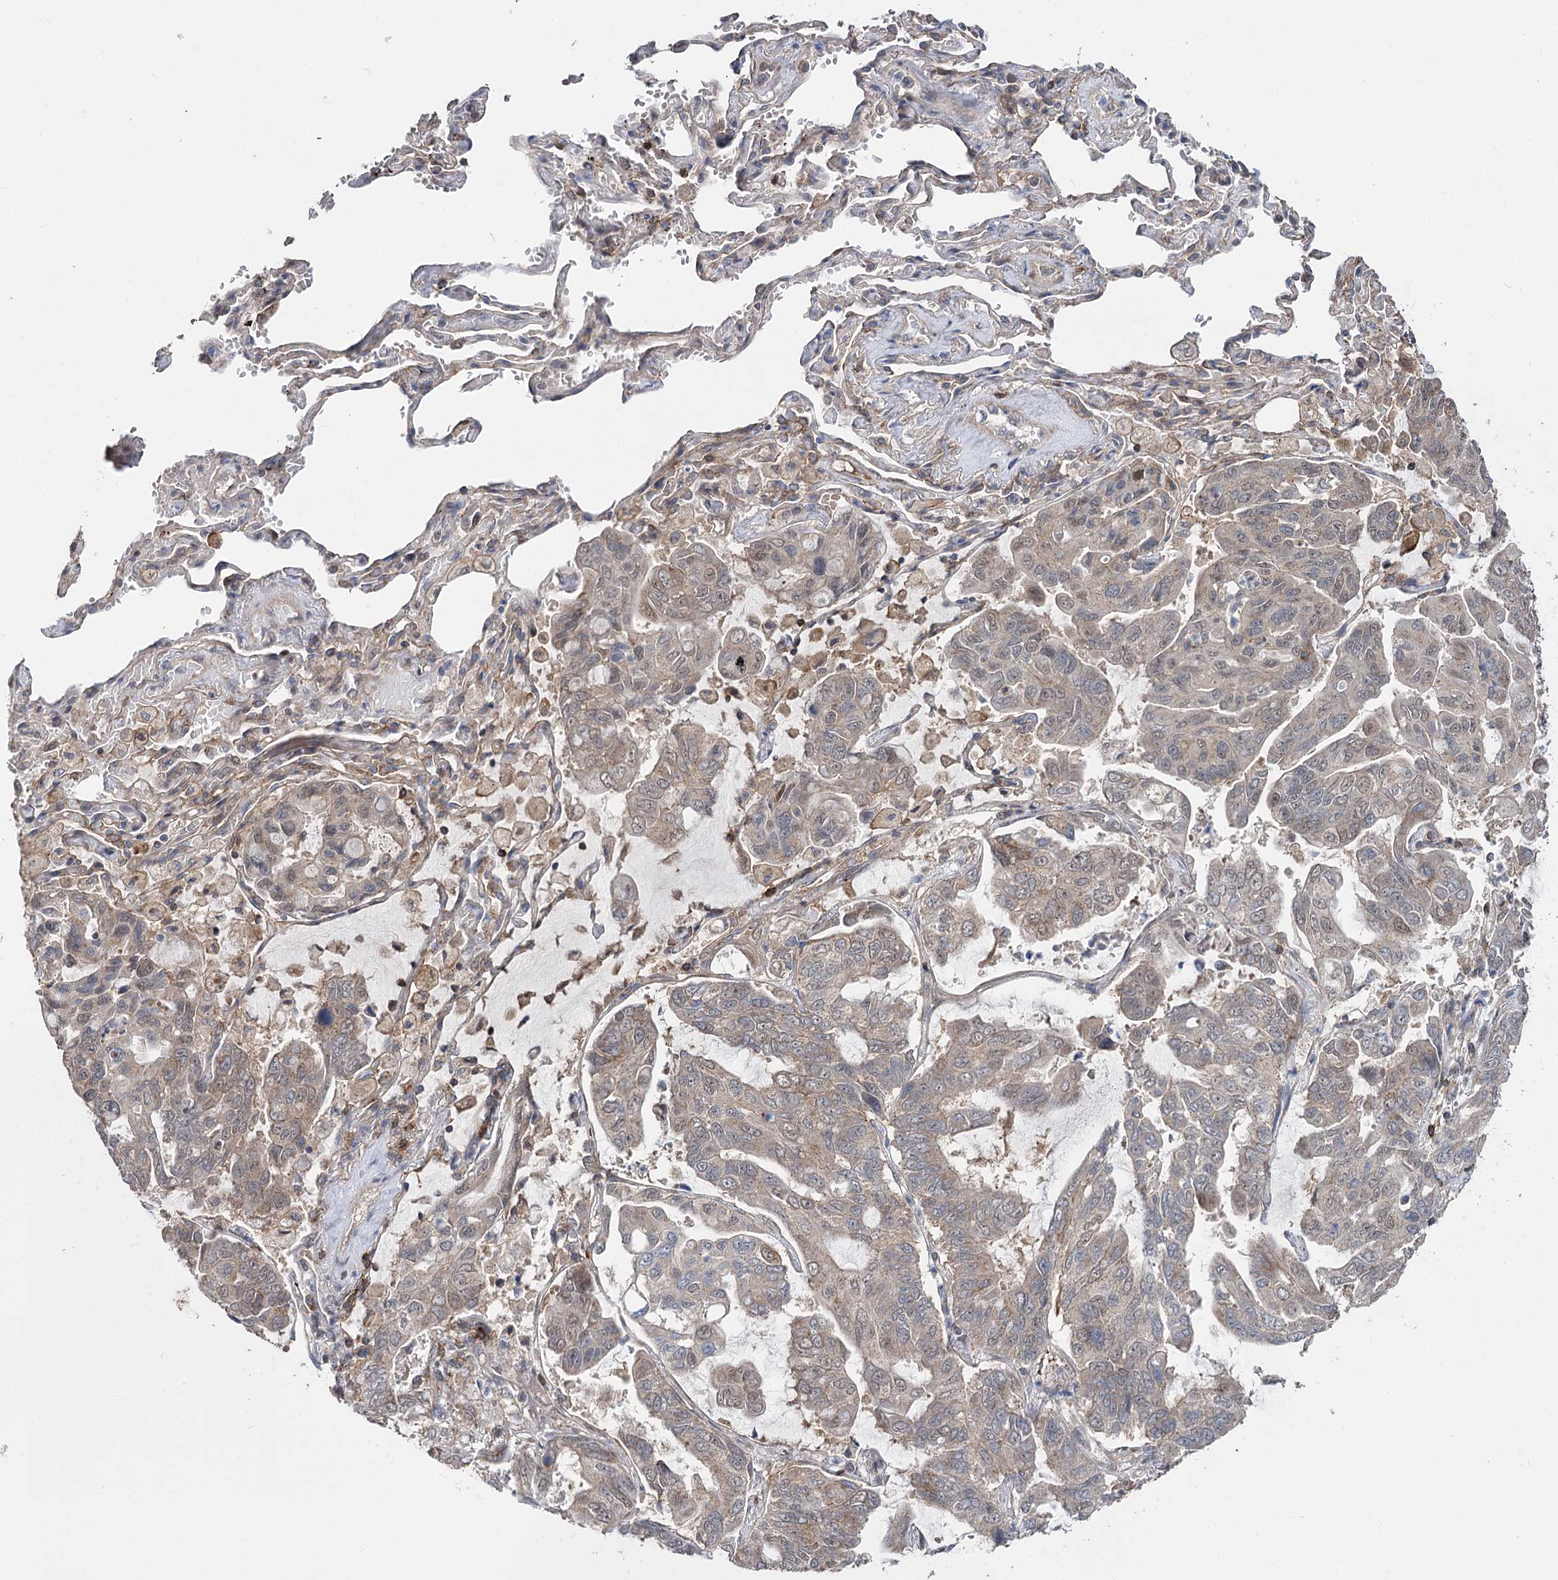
{"staining": {"intensity": "weak", "quantity": "<25%", "location": "cytoplasmic/membranous,nuclear"}, "tissue": "lung cancer", "cell_type": "Tumor cells", "image_type": "cancer", "snomed": [{"axis": "morphology", "description": "Adenocarcinoma, NOS"}, {"axis": "topography", "description": "Lung"}], "caption": "A photomicrograph of lung cancer (adenocarcinoma) stained for a protein exhibits no brown staining in tumor cells.", "gene": "STX6", "patient": {"sex": "male", "age": 64}}